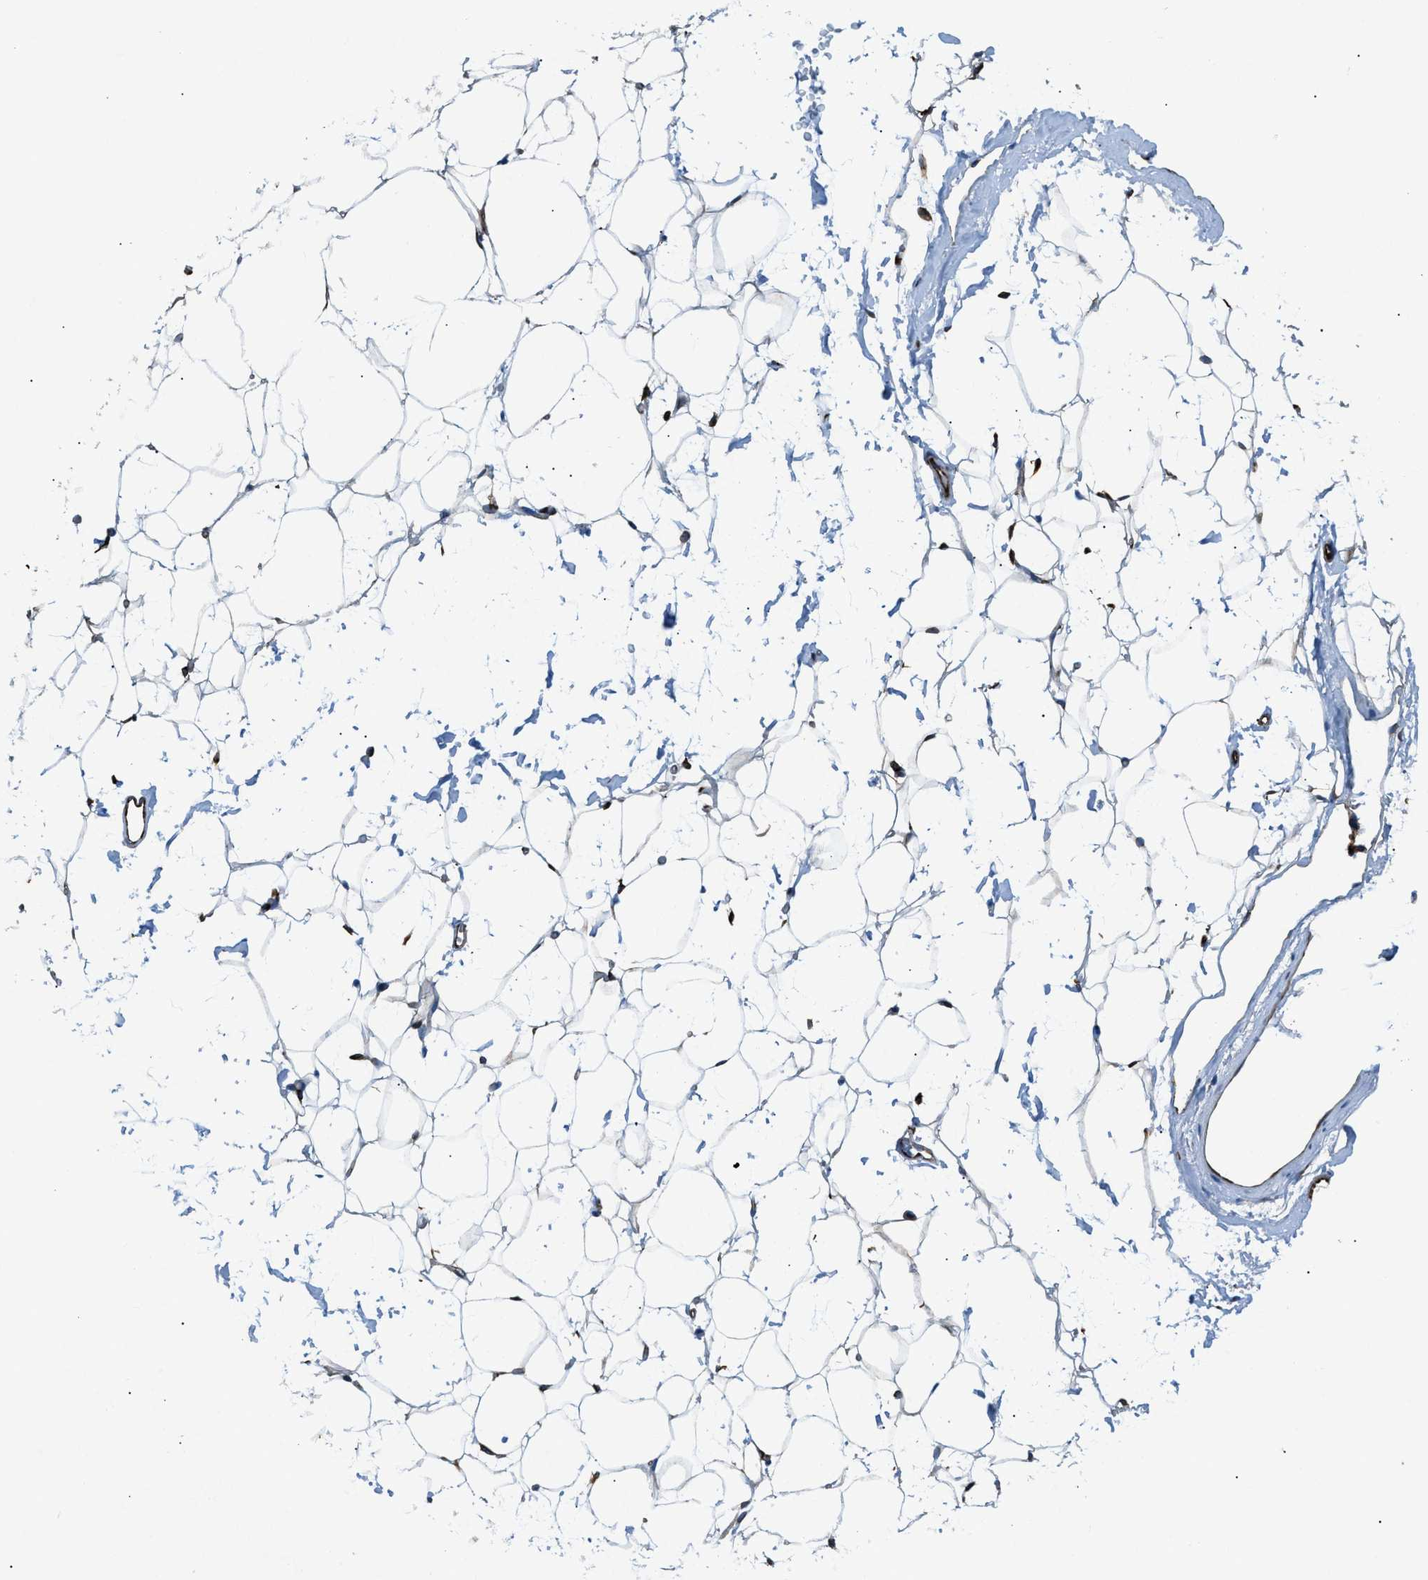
{"staining": {"intensity": "strong", "quantity": "25%-75%", "location": "cytoplasmic/membranous"}, "tissue": "adipose tissue", "cell_type": "Adipocytes", "image_type": "normal", "snomed": [{"axis": "morphology", "description": "Normal tissue, NOS"}, {"axis": "topography", "description": "Breast"}, {"axis": "topography", "description": "Soft tissue"}], "caption": "Strong cytoplasmic/membranous positivity is identified in about 25%-75% of adipocytes in benign adipose tissue. (IHC, brightfield microscopy, high magnification).", "gene": "CABP7", "patient": {"sex": "female", "age": 75}}